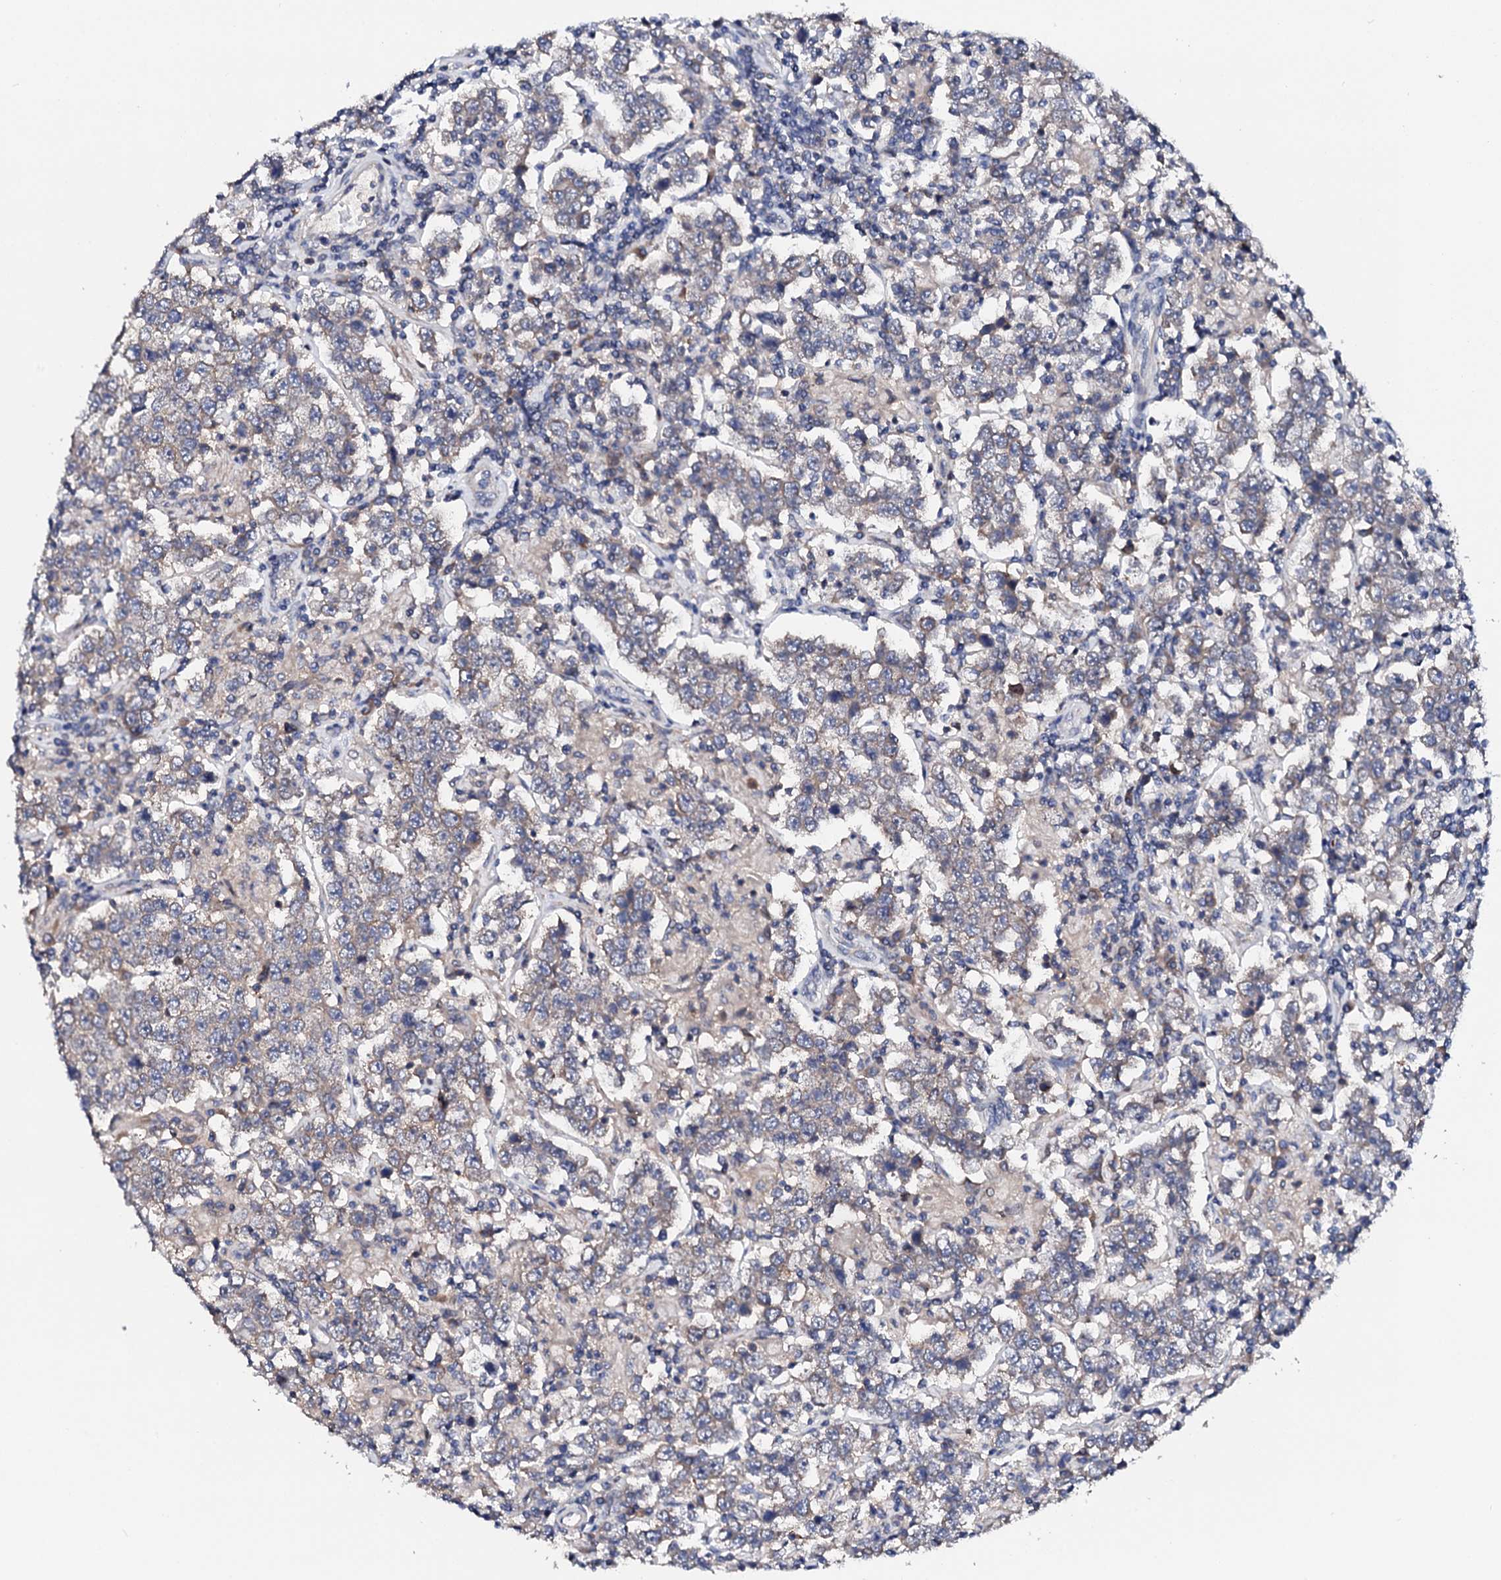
{"staining": {"intensity": "weak", "quantity": "<25%", "location": "cytoplasmic/membranous"}, "tissue": "testis cancer", "cell_type": "Tumor cells", "image_type": "cancer", "snomed": [{"axis": "morphology", "description": "Normal tissue, NOS"}, {"axis": "morphology", "description": "Urothelial carcinoma, High grade"}, {"axis": "morphology", "description": "Seminoma, NOS"}, {"axis": "morphology", "description": "Carcinoma, Embryonal, NOS"}, {"axis": "topography", "description": "Urinary bladder"}, {"axis": "topography", "description": "Testis"}], "caption": "This photomicrograph is of testis embryonal carcinoma stained with immunohistochemistry (IHC) to label a protein in brown with the nuclei are counter-stained blue. There is no staining in tumor cells.", "gene": "NUP58", "patient": {"sex": "male", "age": 41}}